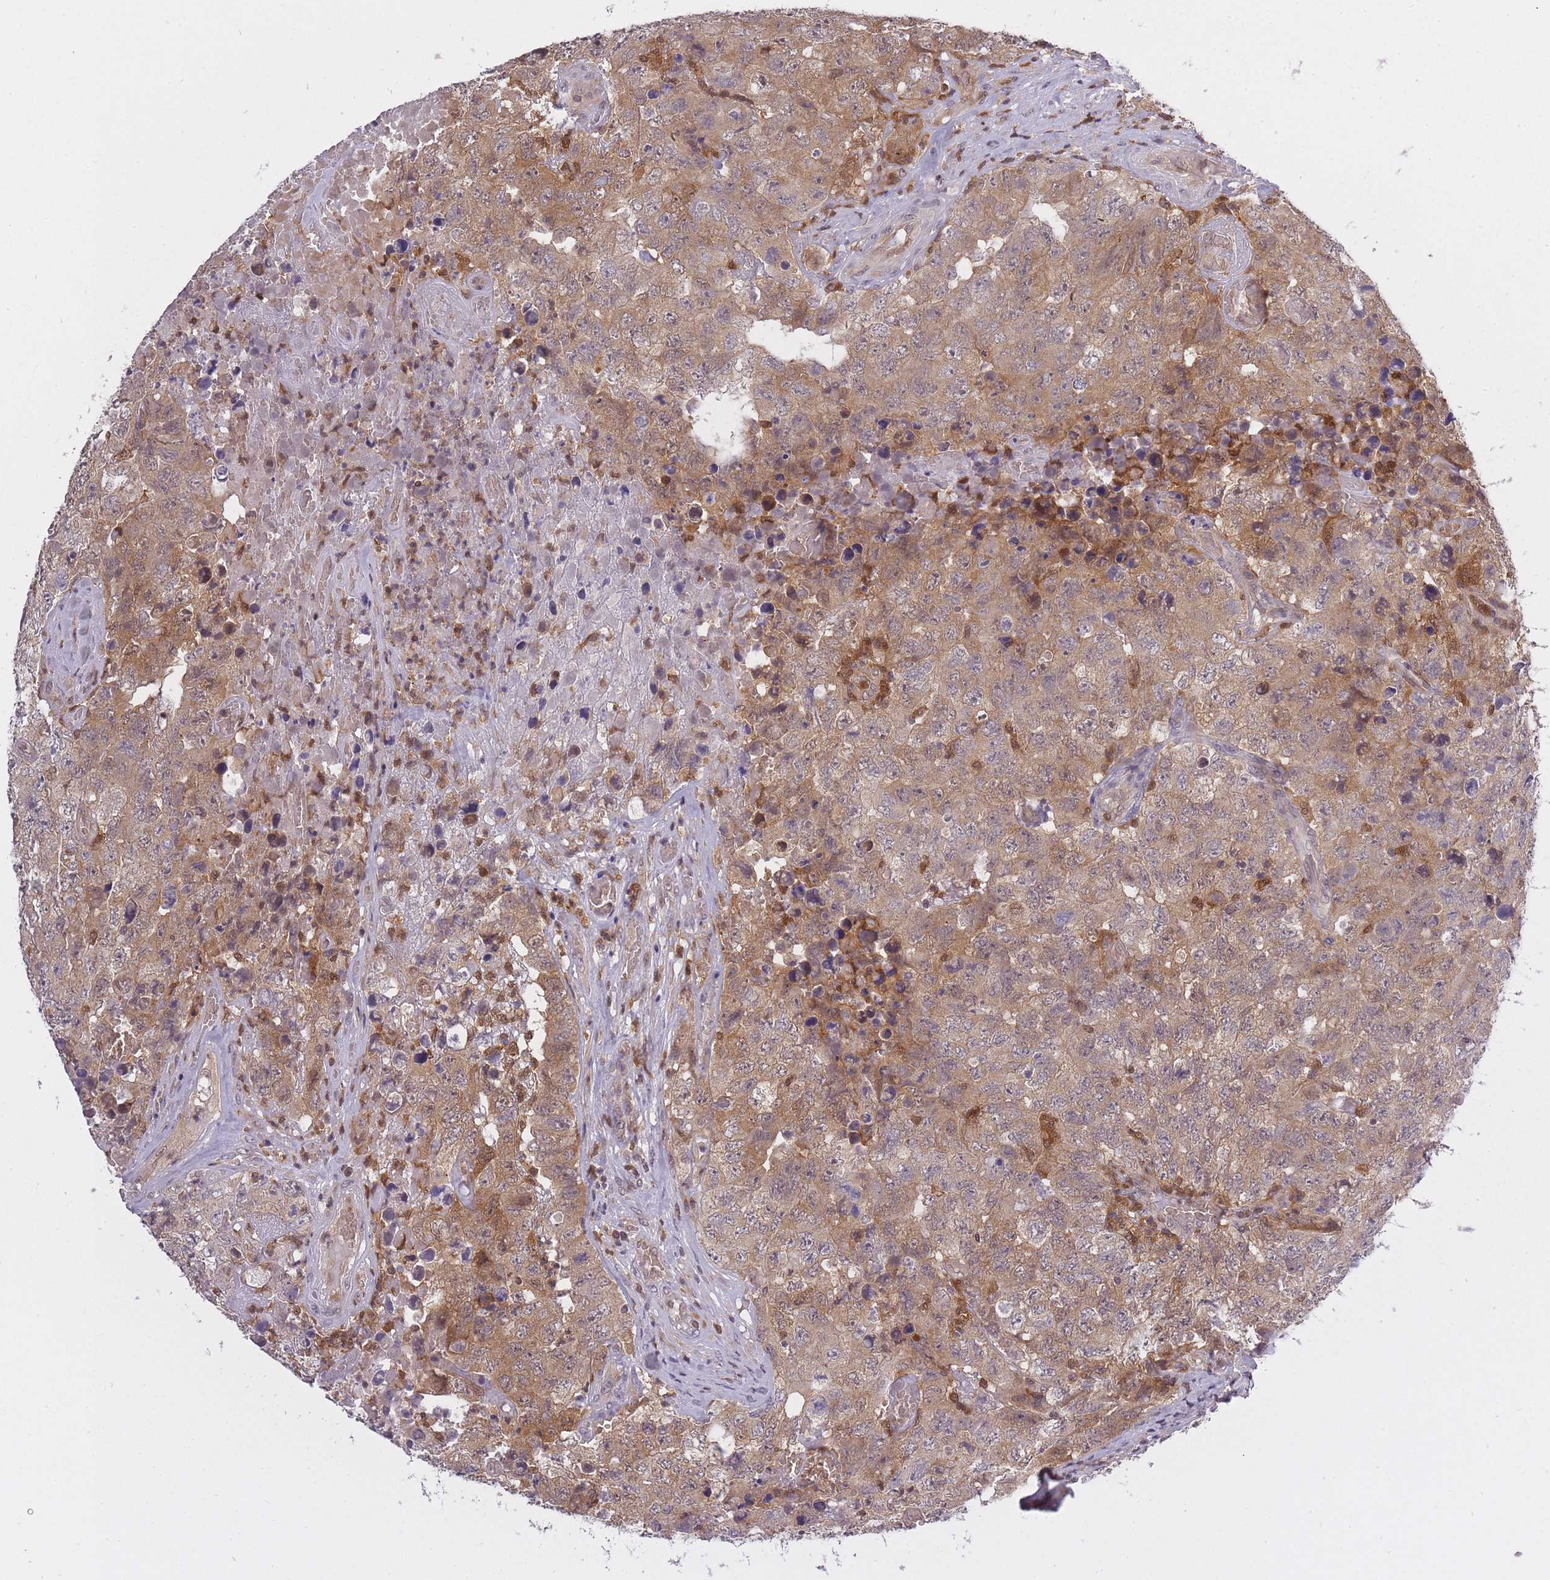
{"staining": {"intensity": "moderate", "quantity": "25%-75%", "location": "cytoplasmic/membranous,nuclear"}, "tissue": "testis cancer", "cell_type": "Tumor cells", "image_type": "cancer", "snomed": [{"axis": "morphology", "description": "Carcinoma, Embryonal, NOS"}, {"axis": "topography", "description": "Testis"}], "caption": "This is an image of IHC staining of testis embryonal carcinoma, which shows moderate positivity in the cytoplasmic/membranous and nuclear of tumor cells.", "gene": "CXorf38", "patient": {"sex": "male", "age": 31}}